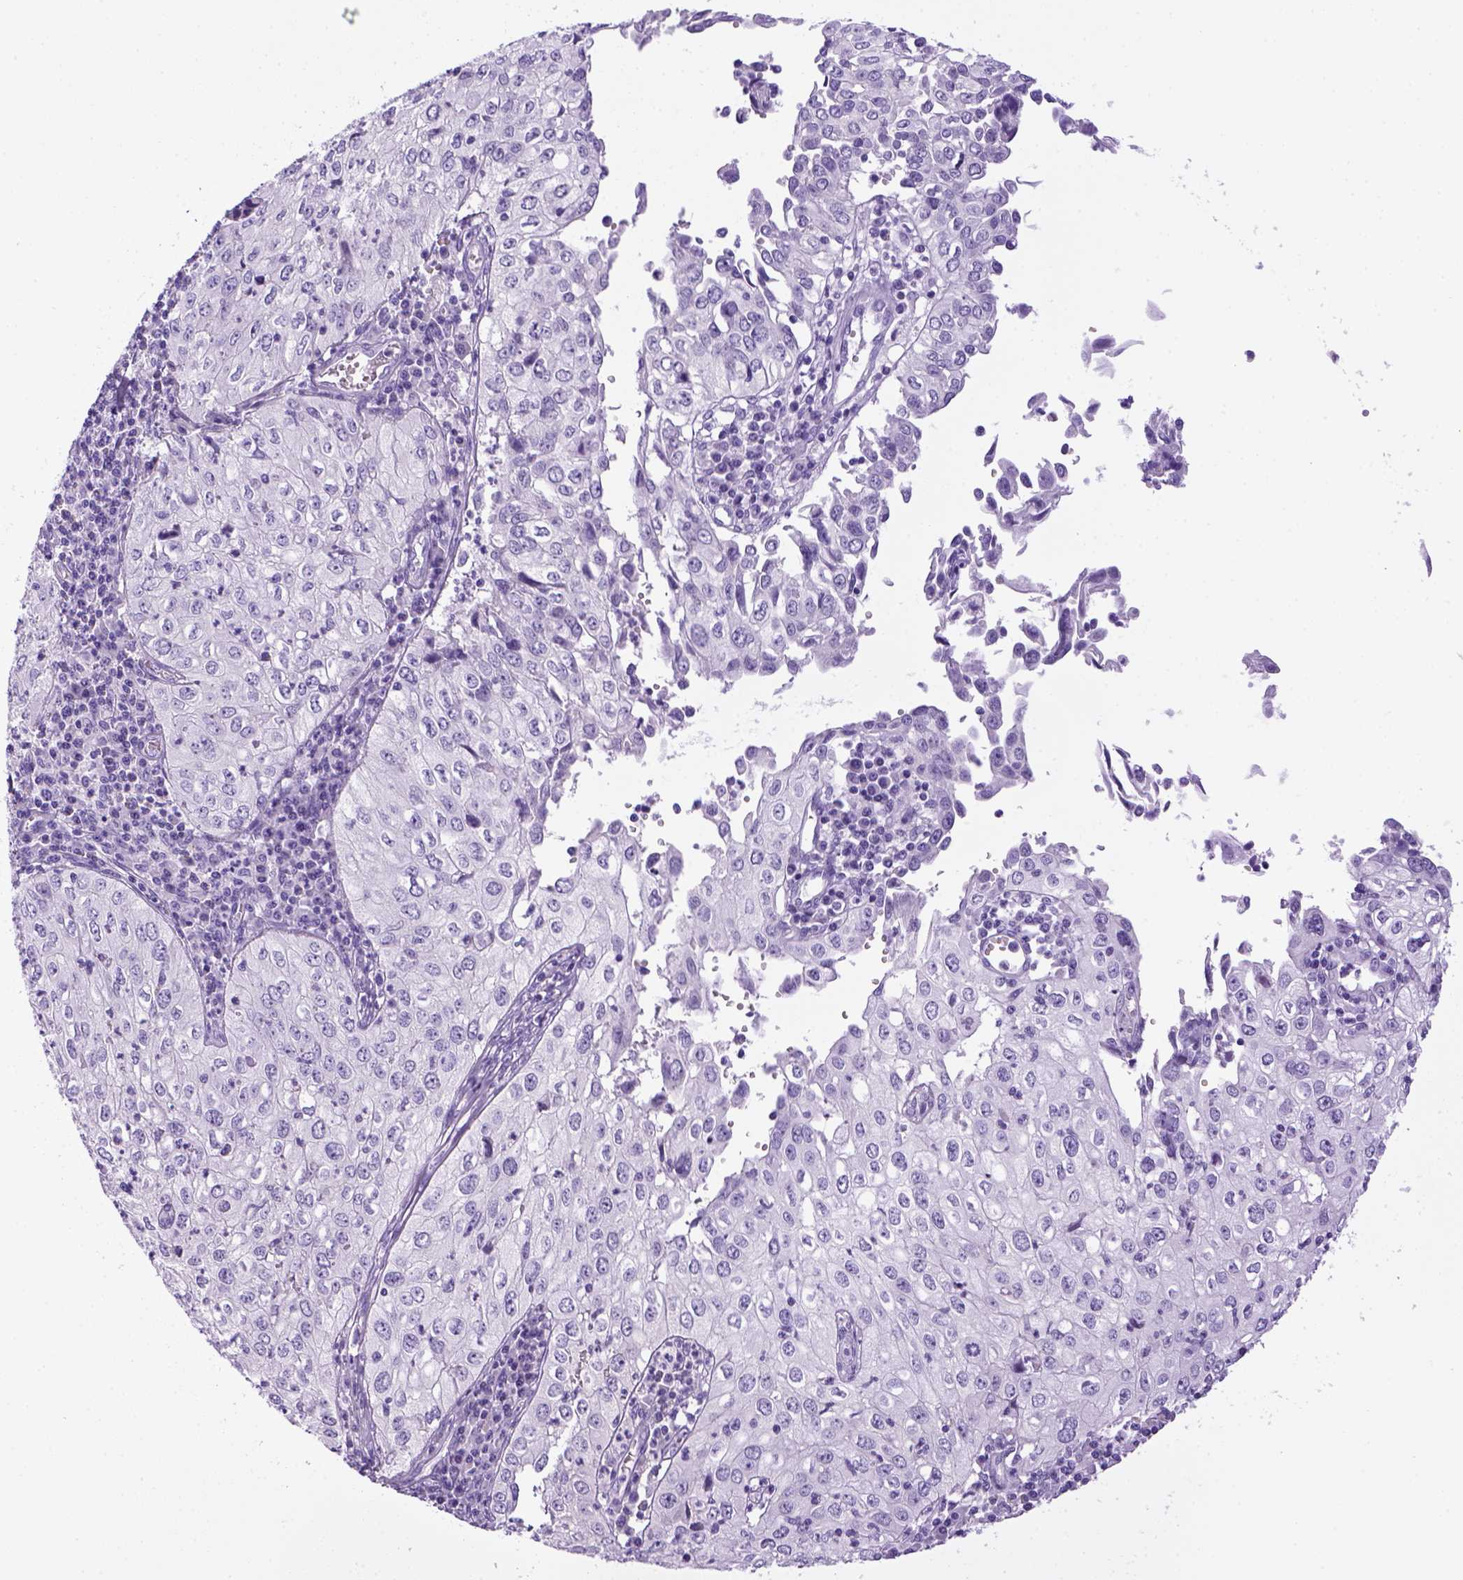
{"staining": {"intensity": "negative", "quantity": "none", "location": "none"}, "tissue": "cervical cancer", "cell_type": "Tumor cells", "image_type": "cancer", "snomed": [{"axis": "morphology", "description": "Squamous cell carcinoma, NOS"}, {"axis": "topography", "description": "Cervix"}], "caption": "DAB immunohistochemical staining of cervical cancer shows no significant expression in tumor cells.", "gene": "SGCG", "patient": {"sex": "female", "age": 24}}